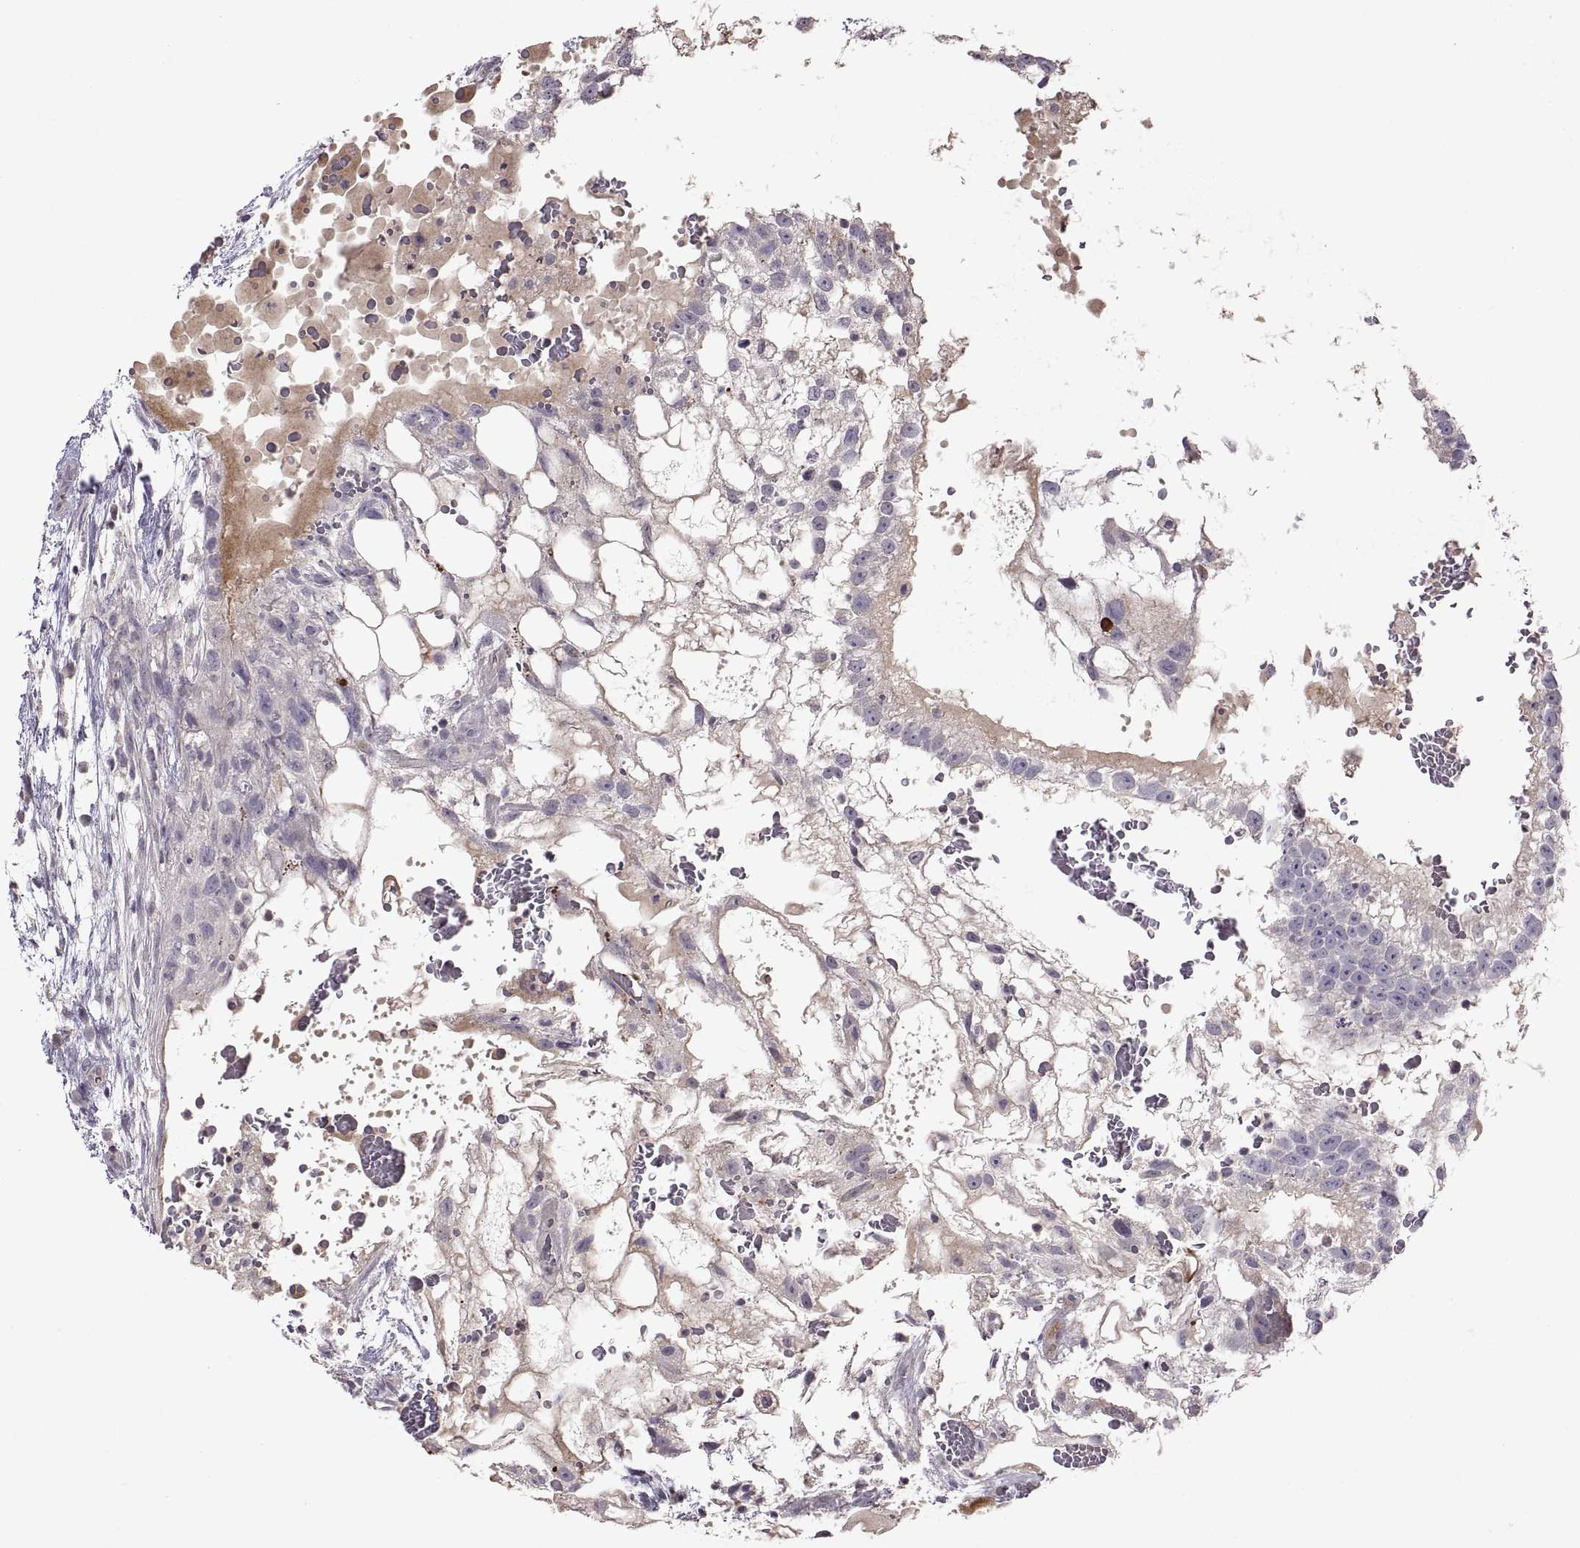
{"staining": {"intensity": "negative", "quantity": "none", "location": "none"}, "tissue": "testis cancer", "cell_type": "Tumor cells", "image_type": "cancer", "snomed": [{"axis": "morphology", "description": "Normal tissue, NOS"}, {"axis": "morphology", "description": "Carcinoma, Embryonal, NOS"}, {"axis": "topography", "description": "Testis"}], "caption": "Testis embryonal carcinoma stained for a protein using immunohistochemistry exhibits no staining tumor cells.", "gene": "NMNAT2", "patient": {"sex": "male", "age": 32}}